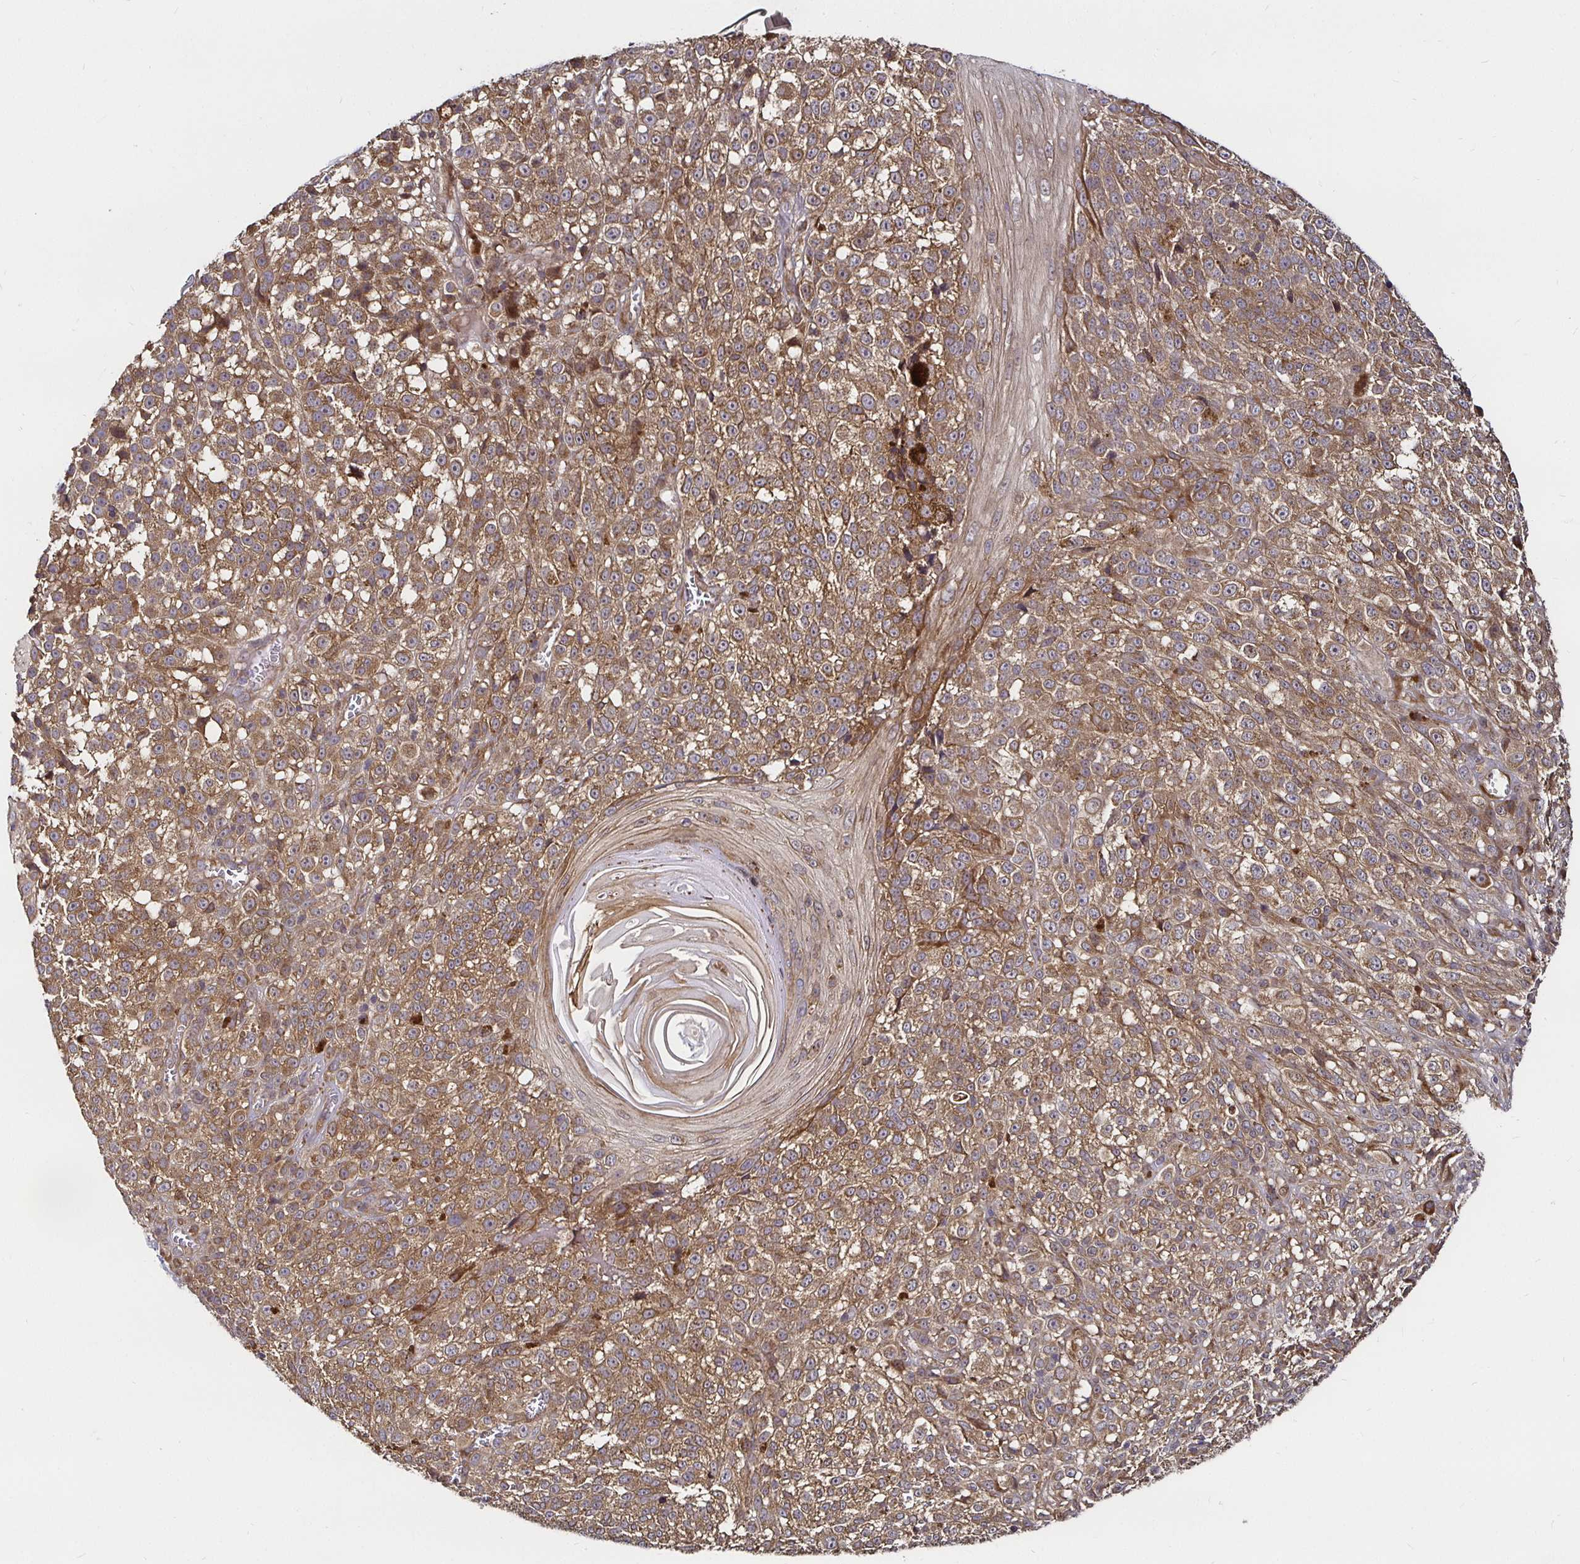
{"staining": {"intensity": "moderate", "quantity": ">75%", "location": "cytoplasmic/membranous"}, "tissue": "melanoma", "cell_type": "Tumor cells", "image_type": "cancer", "snomed": [{"axis": "morphology", "description": "Malignant melanoma, NOS"}, {"axis": "topography", "description": "Skin"}], "caption": "Human melanoma stained with a brown dye reveals moderate cytoplasmic/membranous positive expression in approximately >75% of tumor cells.", "gene": "MLST8", "patient": {"sex": "male", "age": 79}}